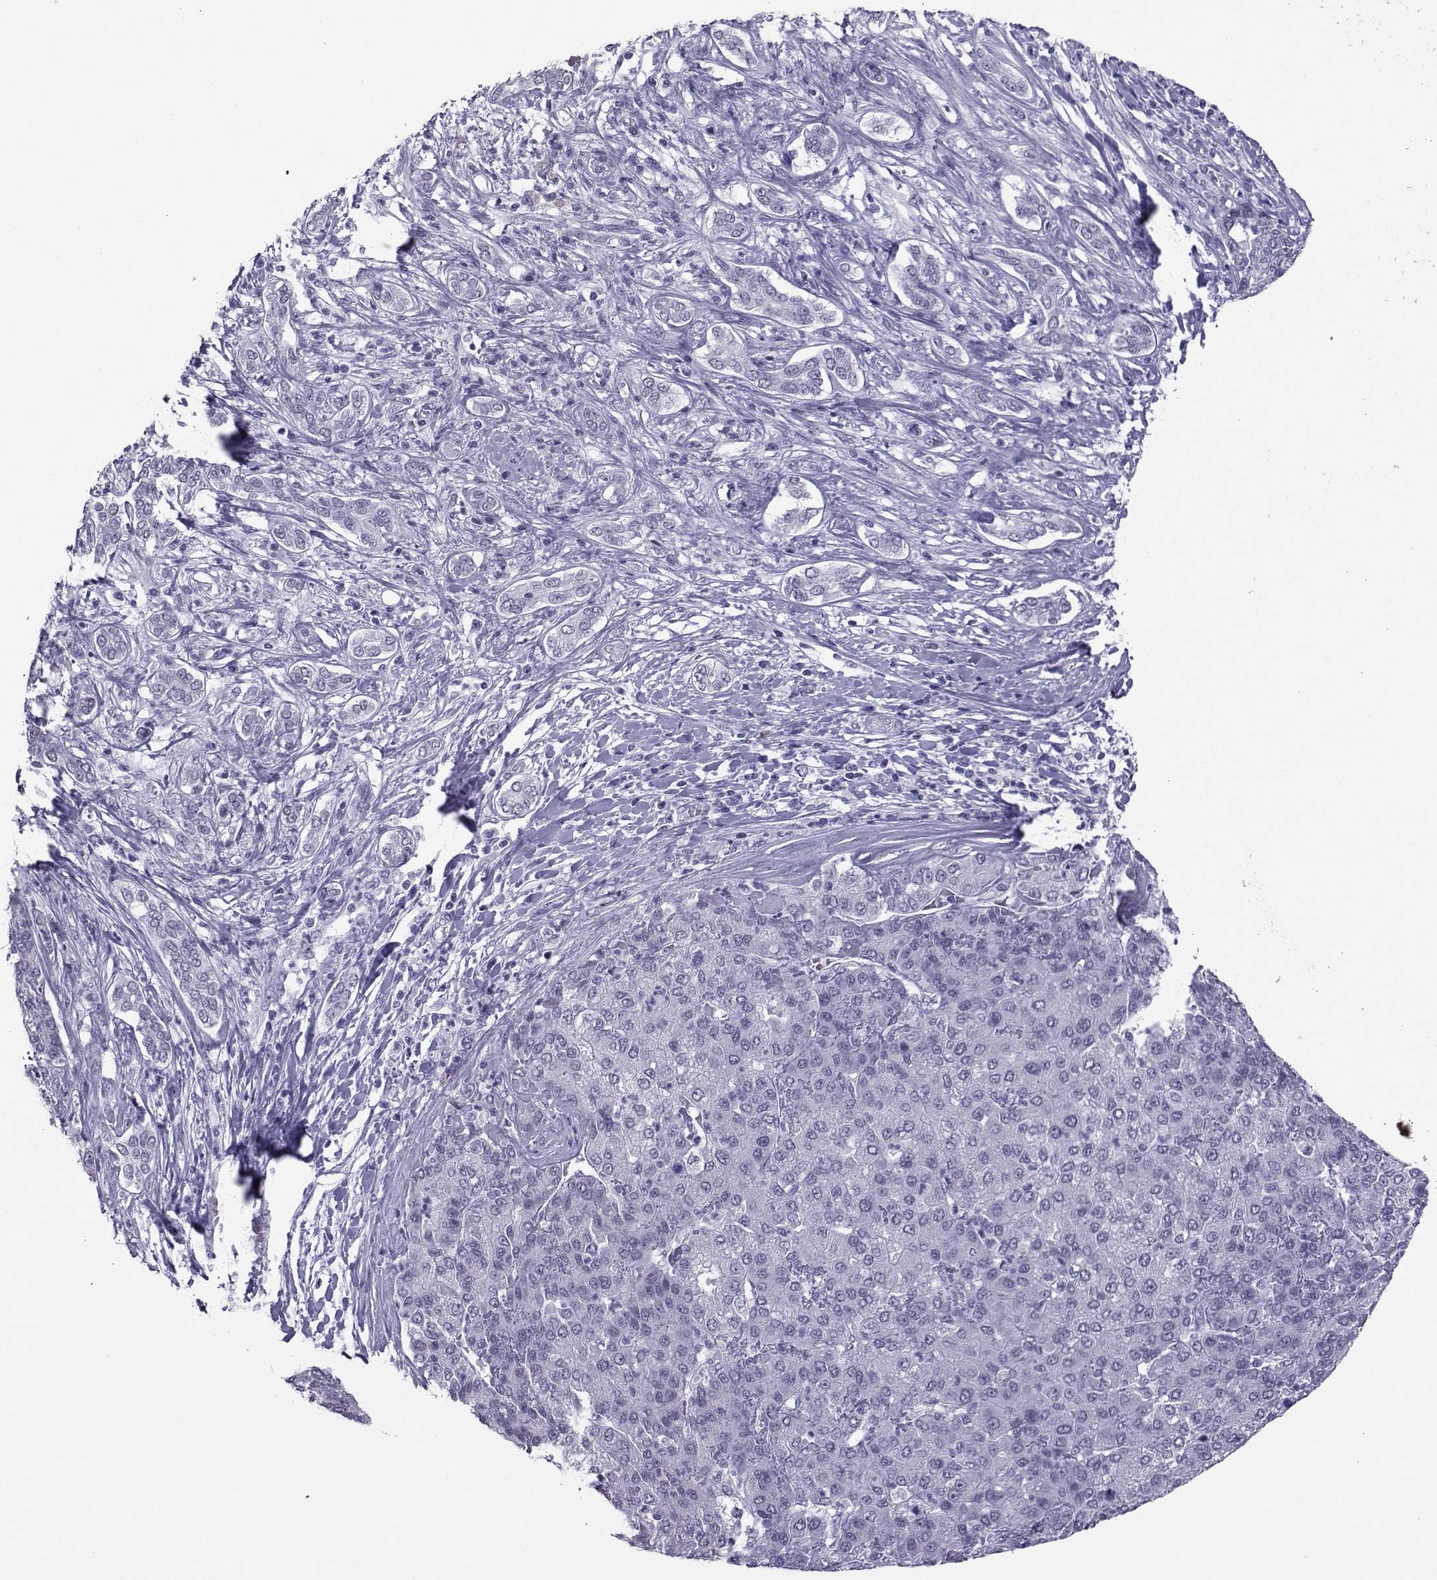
{"staining": {"intensity": "negative", "quantity": "none", "location": "none"}, "tissue": "liver cancer", "cell_type": "Tumor cells", "image_type": "cancer", "snomed": [{"axis": "morphology", "description": "Carcinoma, Hepatocellular, NOS"}, {"axis": "topography", "description": "Liver"}], "caption": "Hepatocellular carcinoma (liver) was stained to show a protein in brown. There is no significant positivity in tumor cells.", "gene": "LORICRIN", "patient": {"sex": "male", "age": 65}}